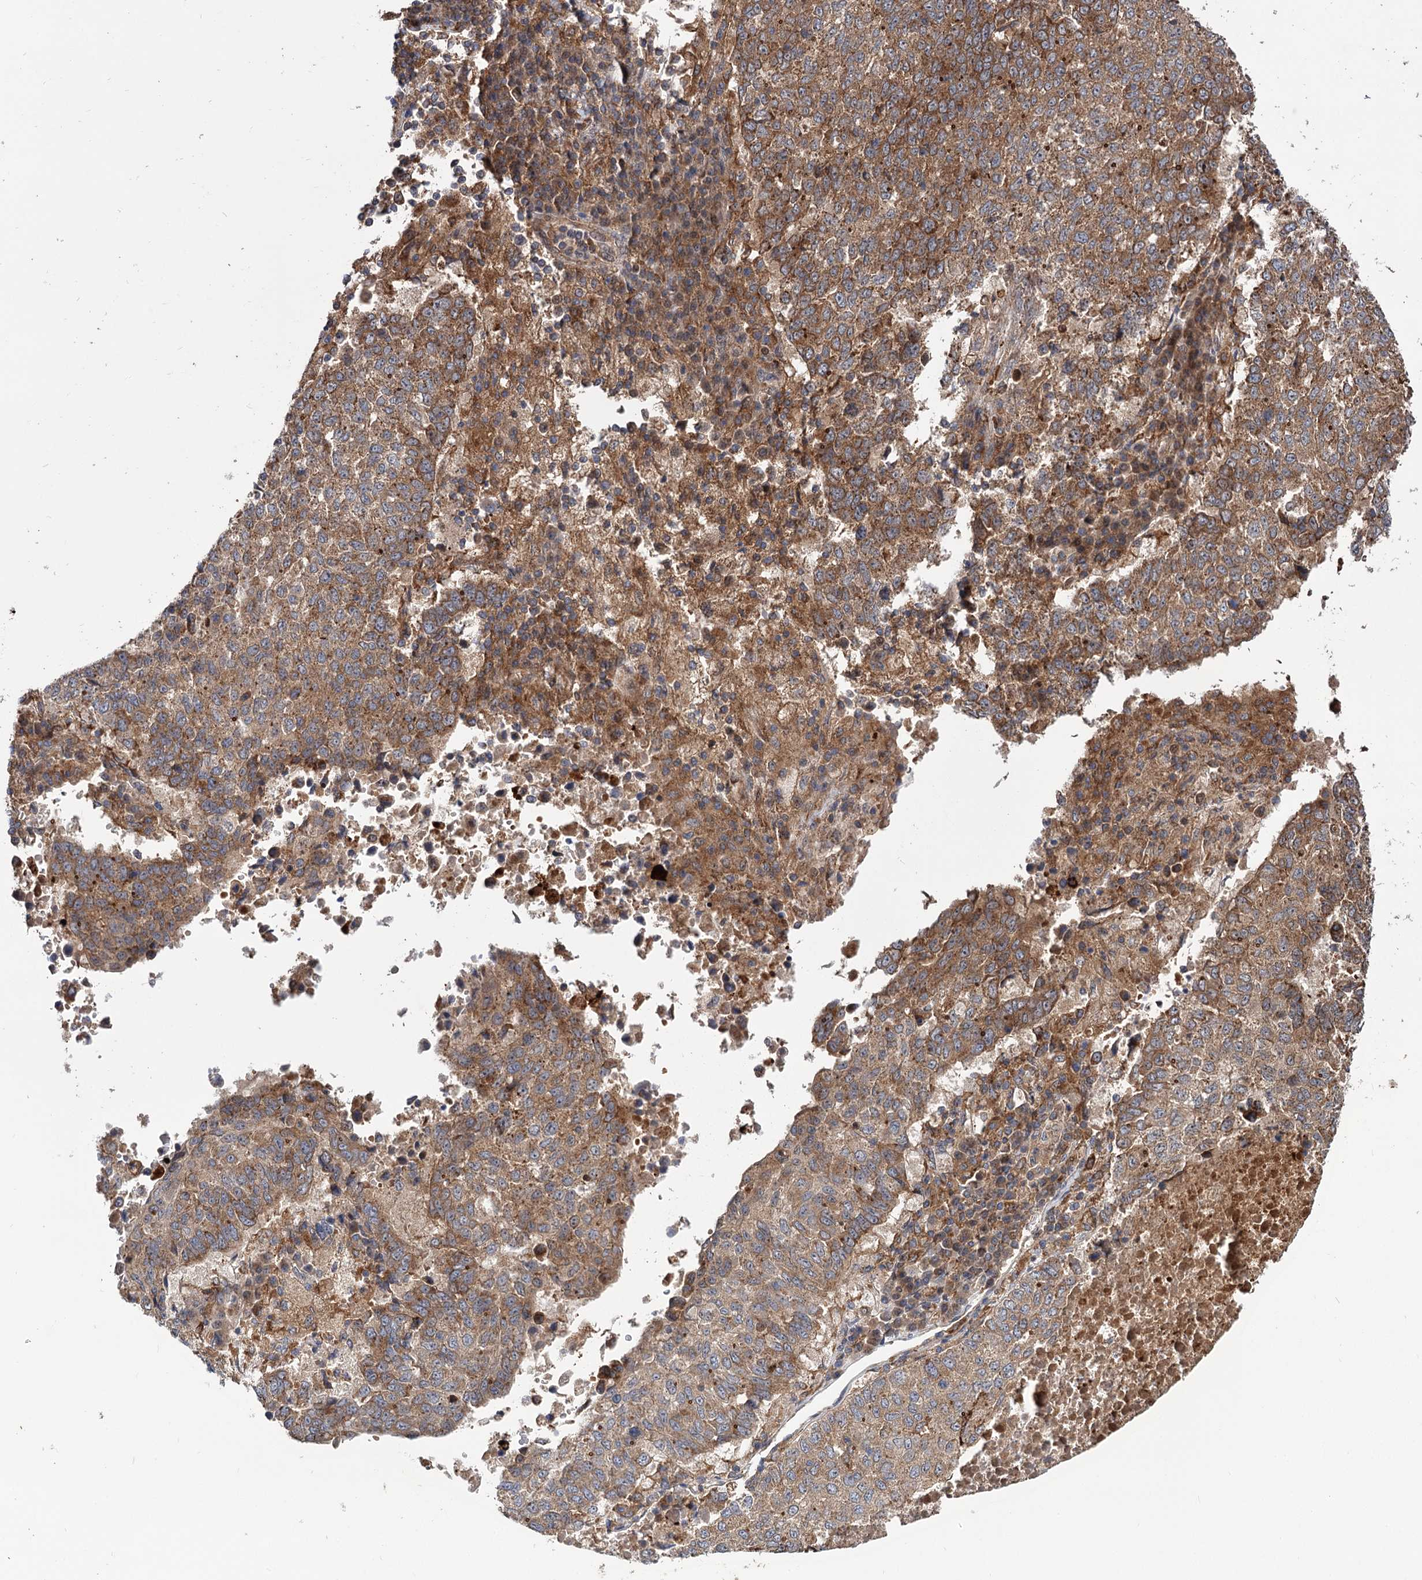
{"staining": {"intensity": "moderate", "quantity": ">75%", "location": "cytoplasmic/membranous"}, "tissue": "lung cancer", "cell_type": "Tumor cells", "image_type": "cancer", "snomed": [{"axis": "morphology", "description": "Squamous cell carcinoma, NOS"}, {"axis": "topography", "description": "Lung"}], "caption": "Tumor cells display medium levels of moderate cytoplasmic/membranous staining in approximately >75% of cells in lung cancer. (DAB (3,3'-diaminobenzidine) IHC, brown staining for protein, blue staining for nuclei).", "gene": "RNF111", "patient": {"sex": "male", "age": 73}}